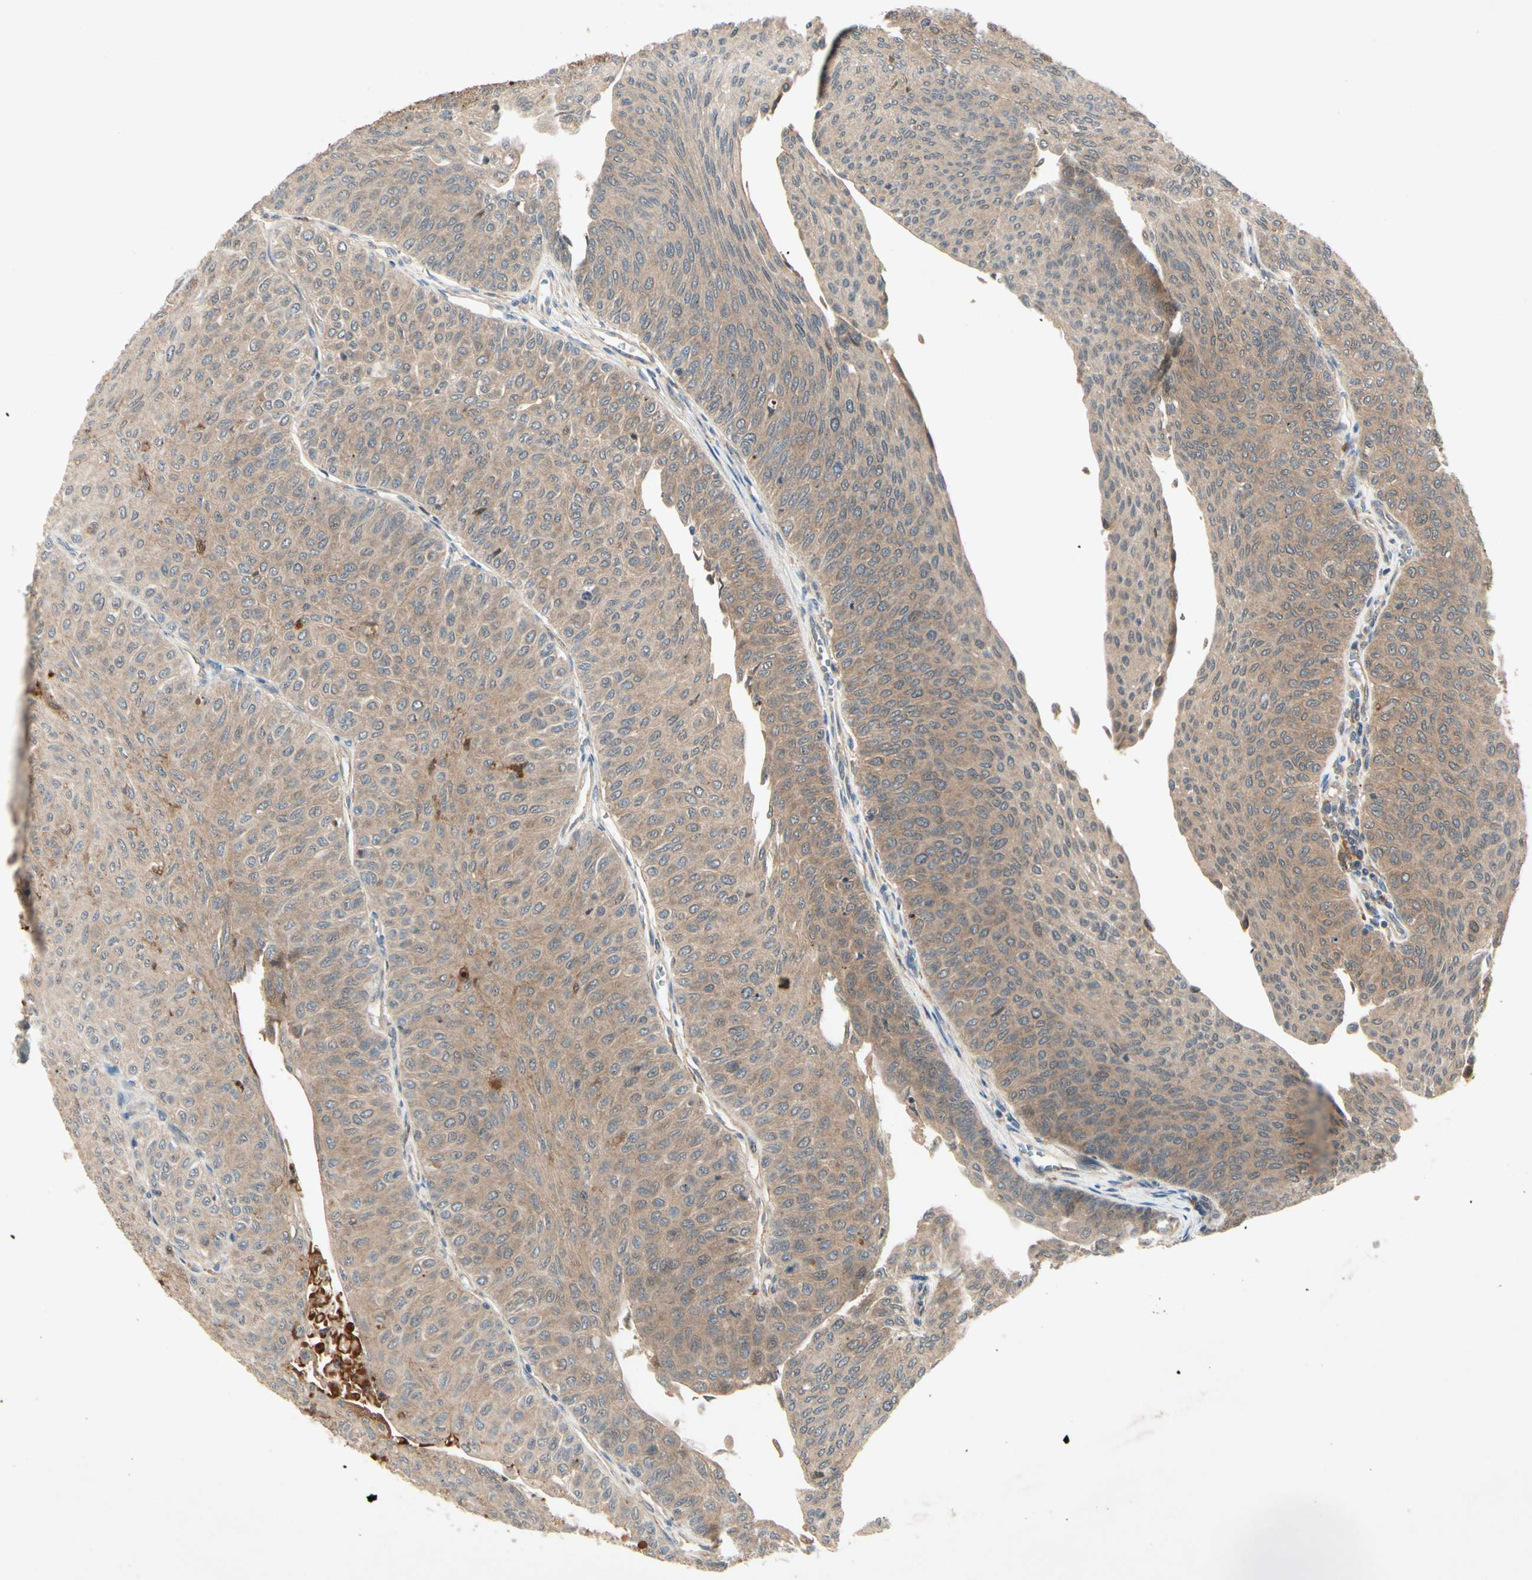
{"staining": {"intensity": "moderate", "quantity": ">75%", "location": "cytoplasmic/membranous"}, "tissue": "urothelial cancer", "cell_type": "Tumor cells", "image_type": "cancer", "snomed": [{"axis": "morphology", "description": "Urothelial carcinoma, Low grade"}, {"axis": "topography", "description": "Urinary bladder"}], "caption": "This histopathology image reveals urothelial cancer stained with immunohistochemistry (IHC) to label a protein in brown. The cytoplasmic/membranous of tumor cells show moderate positivity for the protein. Nuclei are counter-stained blue.", "gene": "RNF14", "patient": {"sex": "male", "age": 78}}